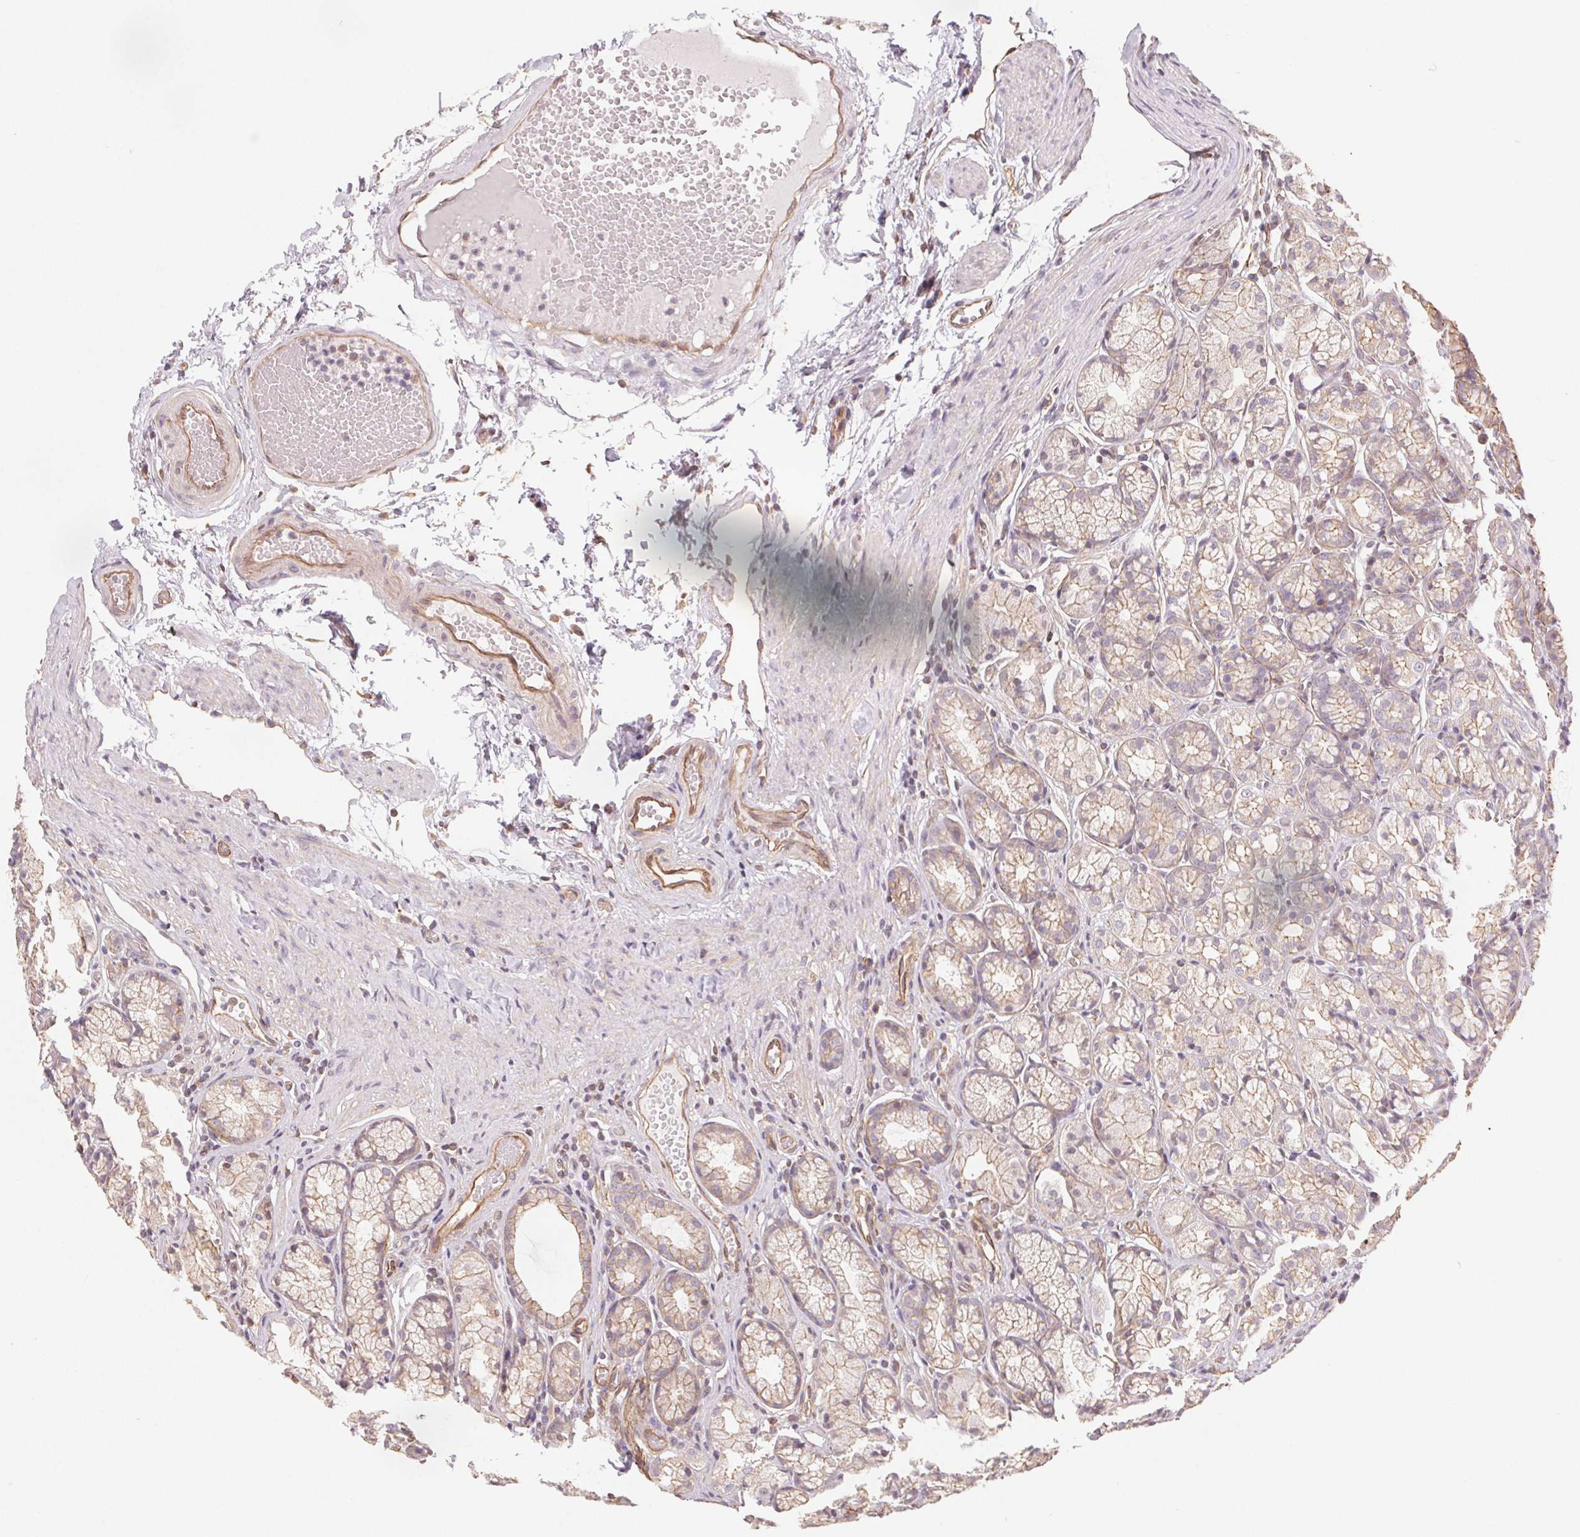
{"staining": {"intensity": "weak", "quantity": "25%-75%", "location": "cytoplasmic/membranous"}, "tissue": "stomach", "cell_type": "Glandular cells", "image_type": "normal", "snomed": [{"axis": "morphology", "description": "Normal tissue, NOS"}, {"axis": "topography", "description": "Stomach"}], "caption": "The image displays staining of benign stomach, revealing weak cytoplasmic/membranous protein staining (brown color) within glandular cells. The protein of interest is shown in brown color, while the nuclei are stained blue.", "gene": "PLA2G4F", "patient": {"sex": "male", "age": 70}}